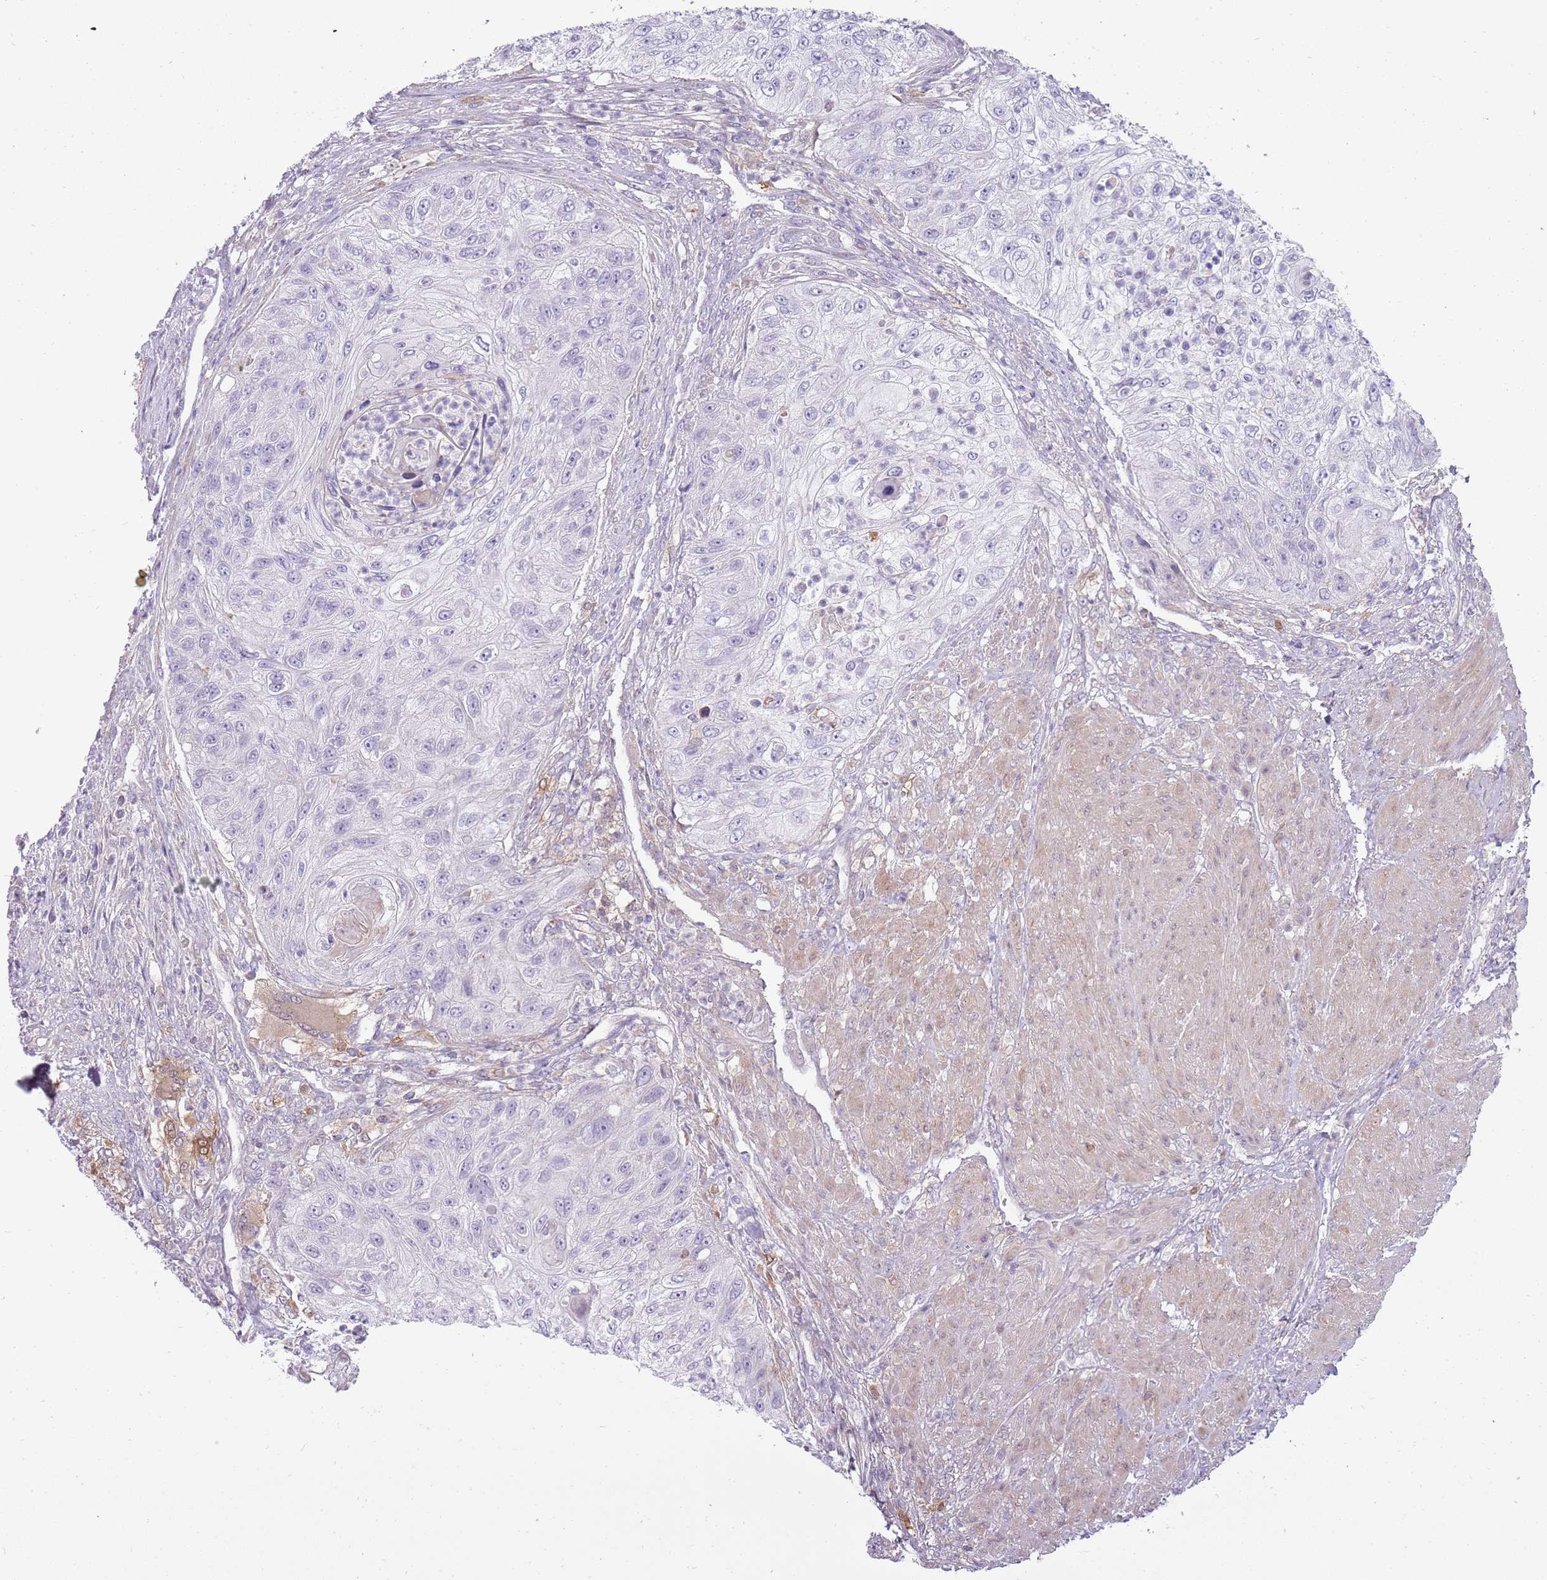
{"staining": {"intensity": "negative", "quantity": "none", "location": "none"}, "tissue": "urothelial cancer", "cell_type": "Tumor cells", "image_type": "cancer", "snomed": [{"axis": "morphology", "description": "Urothelial carcinoma, High grade"}, {"axis": "topography", "description": "Urinary bladder"}], "caption": "Tumor cells are negative for protein expression in human urothelial cancer. The staining is performed using DAB (3,3'-diaminobenzidine) brown chromogen with nuclei counter-stained in using hematoxylin.", "gene": "DIPK1C", "patient": {"sex": "female", "age": 60}}